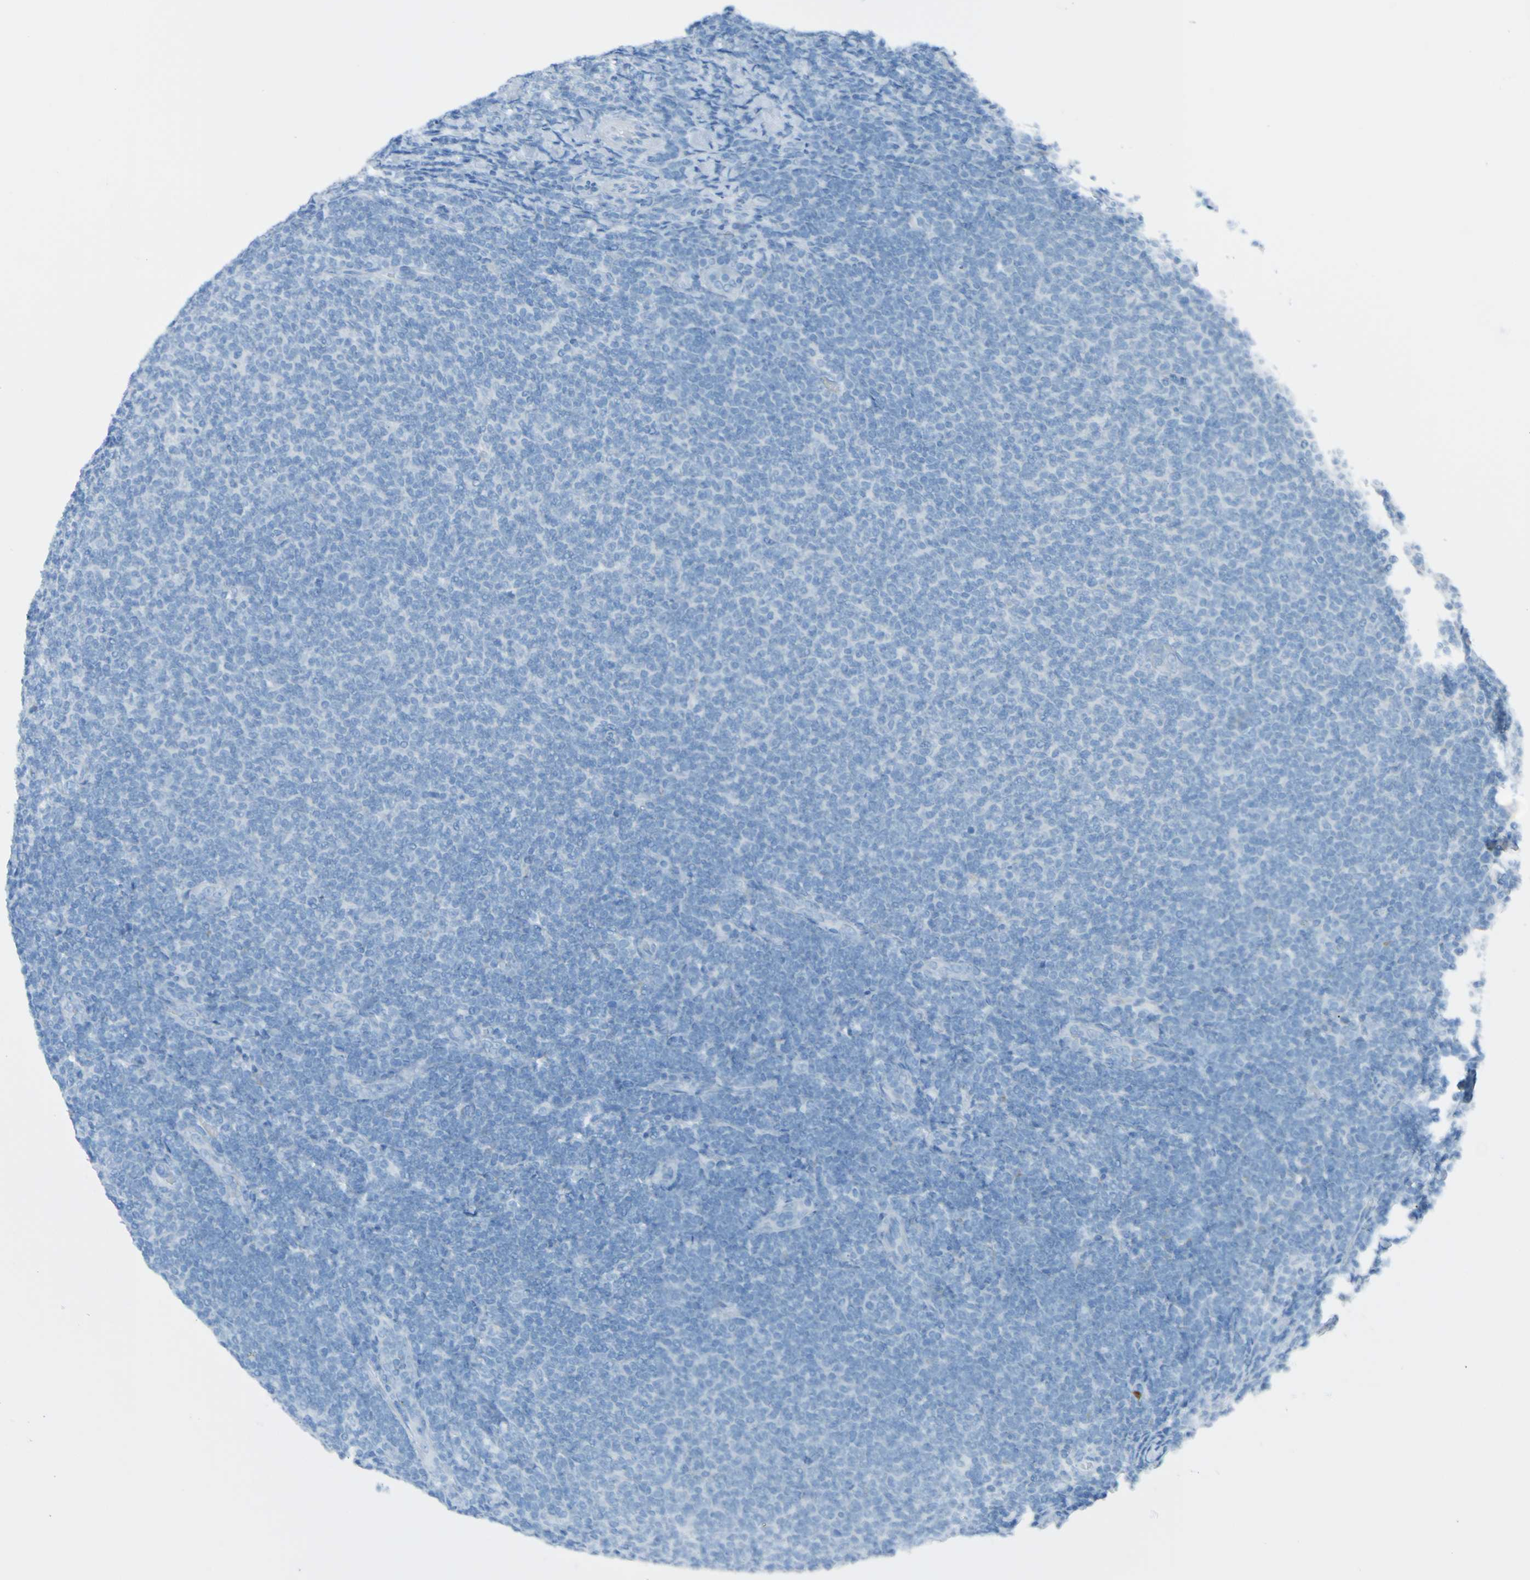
{"staining": {"intensity": "negative", "quantity": "none", "location": "none"}, "tissue": "lymphoma", "cell_type": "Tumor cells", "image_type": "cancer", "snomed": [{"axis": "morphology", "description": "Malignant lymphoma, non-Hodgkin's type, Low grade"}, {"axis": "topography", "description": "Lymph node"}], "caption": "This is a photomicrograph of IHC staining of lymphoma, which shows no positivity in tumor cells. (DAB (3,3'-diaminobenzidine) immunohistochemistry visualized using brightfield microscopy, high magnification).", "gene": "ACMSD", "patient": {"sex": "male", "age": 66}}